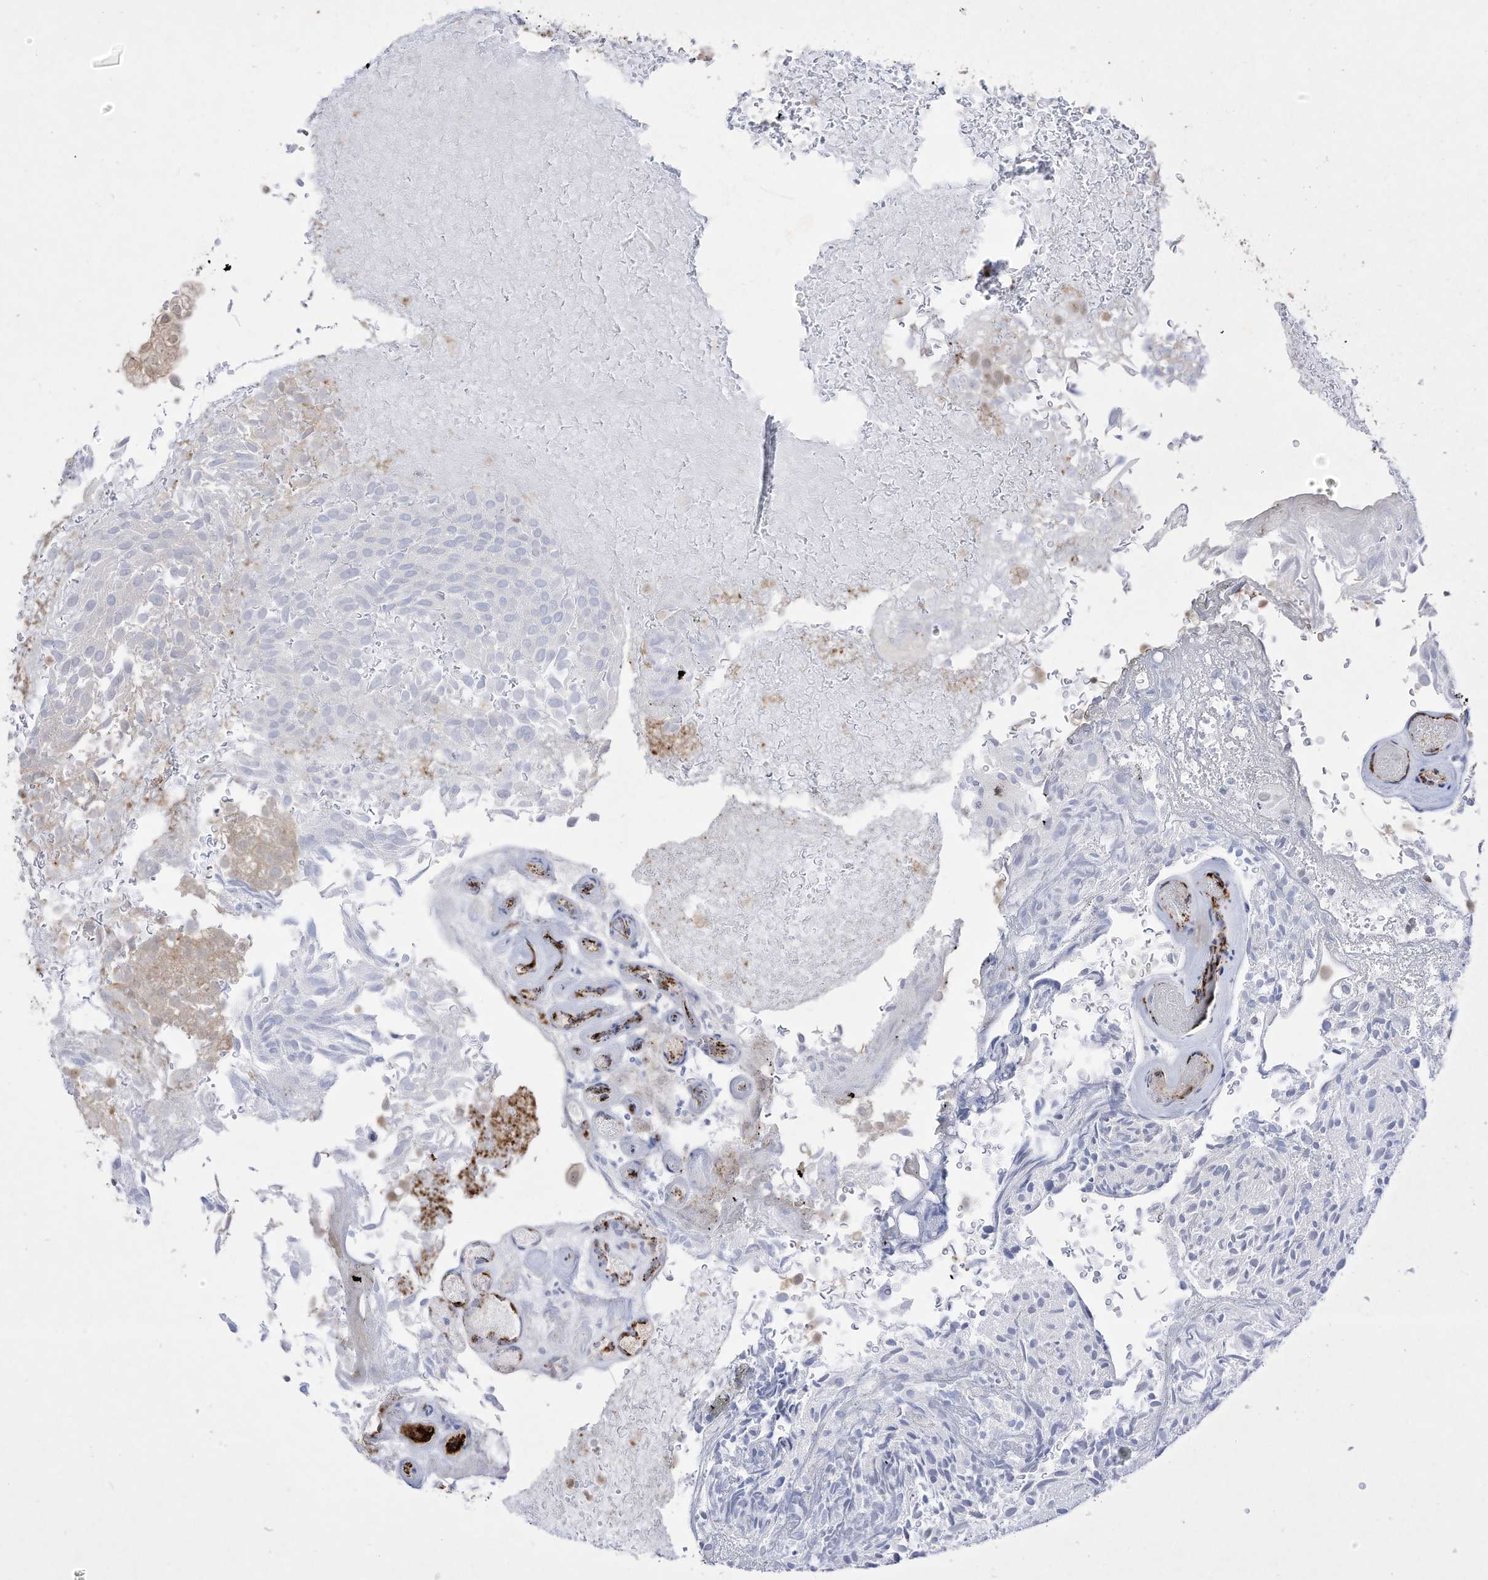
{"staining": {"intensity": "negative", "quantity": "none", "location": "none"}, "tissue": "urothelial cancer", "cell_type": "Tumor cells", "image_type": "cancer", "snomed": [{"axis": "morphology", "description": "Urothelial carcinoma, Low grade"}, {"axis": "topography", "description": "Urinary bladder"}], "caption": "Human low-grade urothelial carcinoma stained for a protein using immunohistochemistry demonstrates no positivity in tumor cells.", "gene": "ZGRF1", "patient": {"sex": "male", "age": 78}}